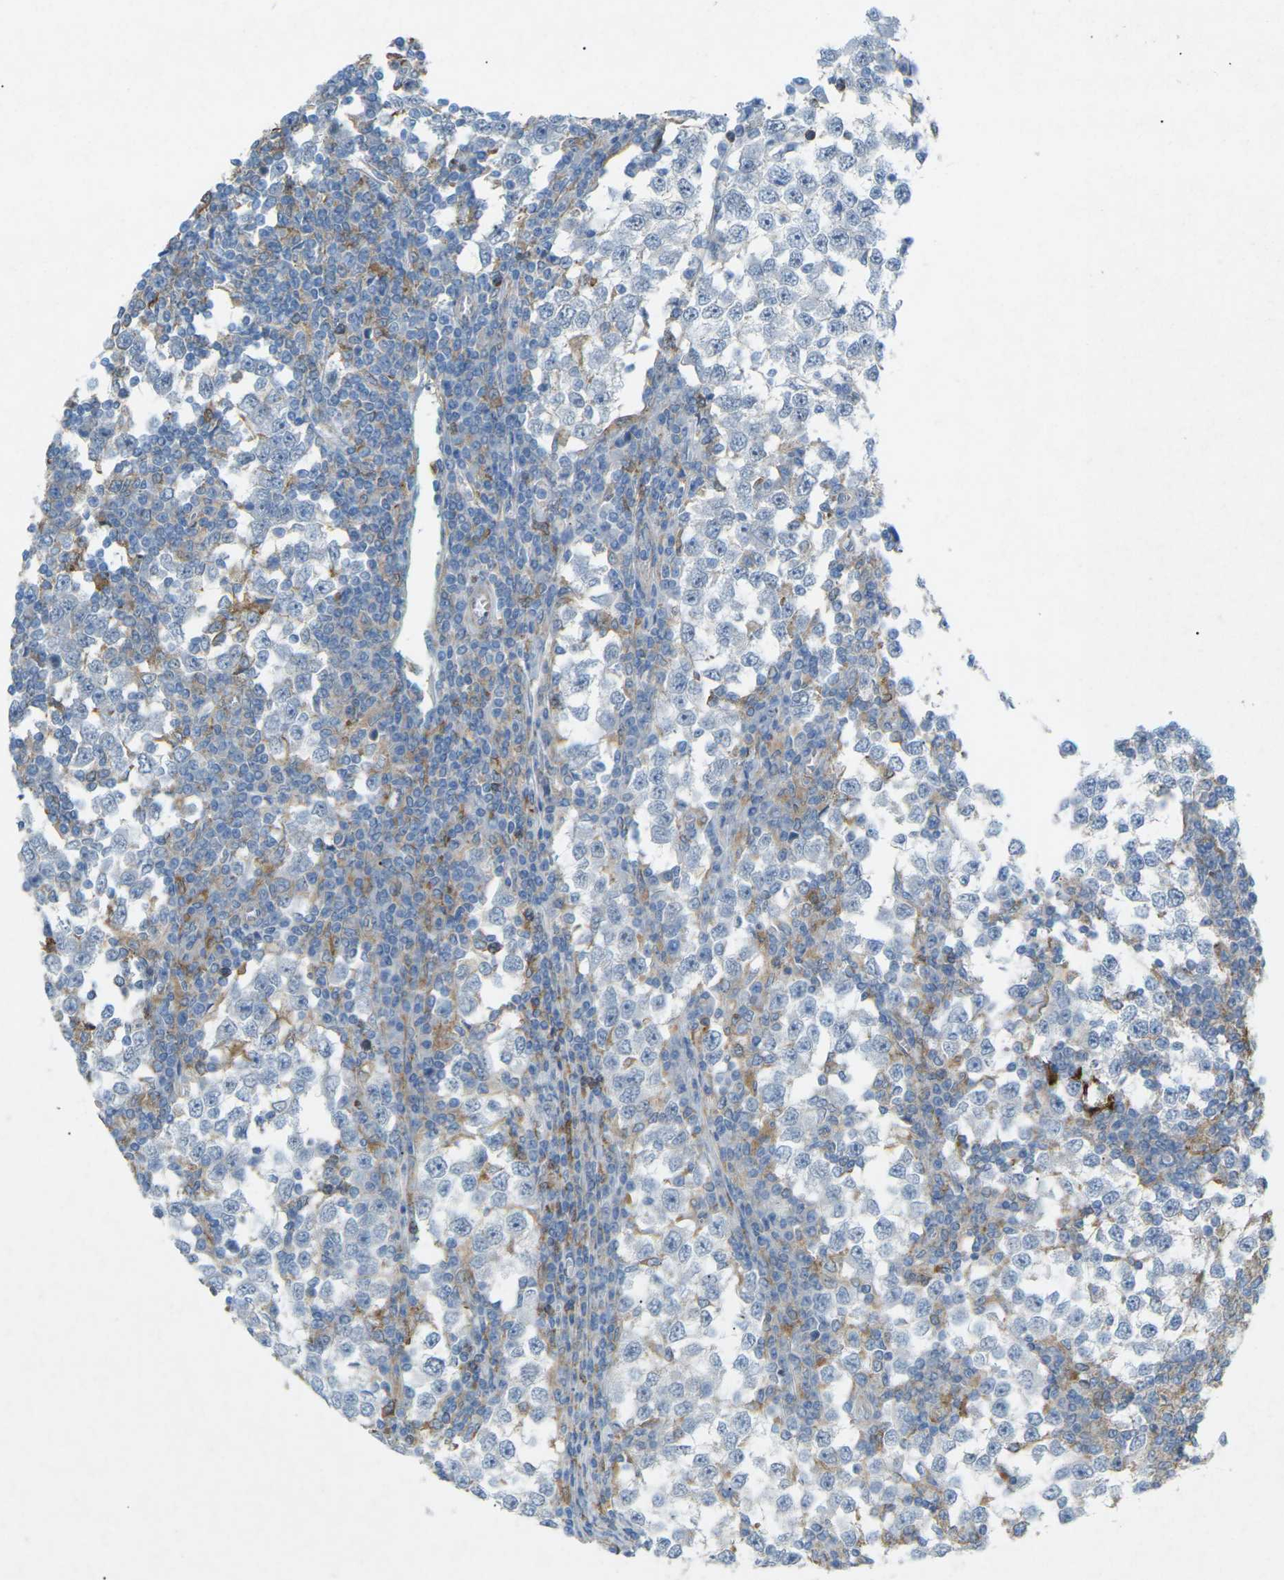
{"staining": {"intensity": "negative", "quantity": "none", "location": "none"}, "tissue": "testis cancer", "cell_type": "Tumor cells", "image_type": "cancer", "snomed": [{"axis": "morphology", "description": "Seminoma, NOS"}, {"axis": "topography", "description": "Testis"}], "caption": "The image exhibits no staining of tumor cells in testis seminoma.", "gene": "STK11", "patient": {"sex": "male", "age": 65}}